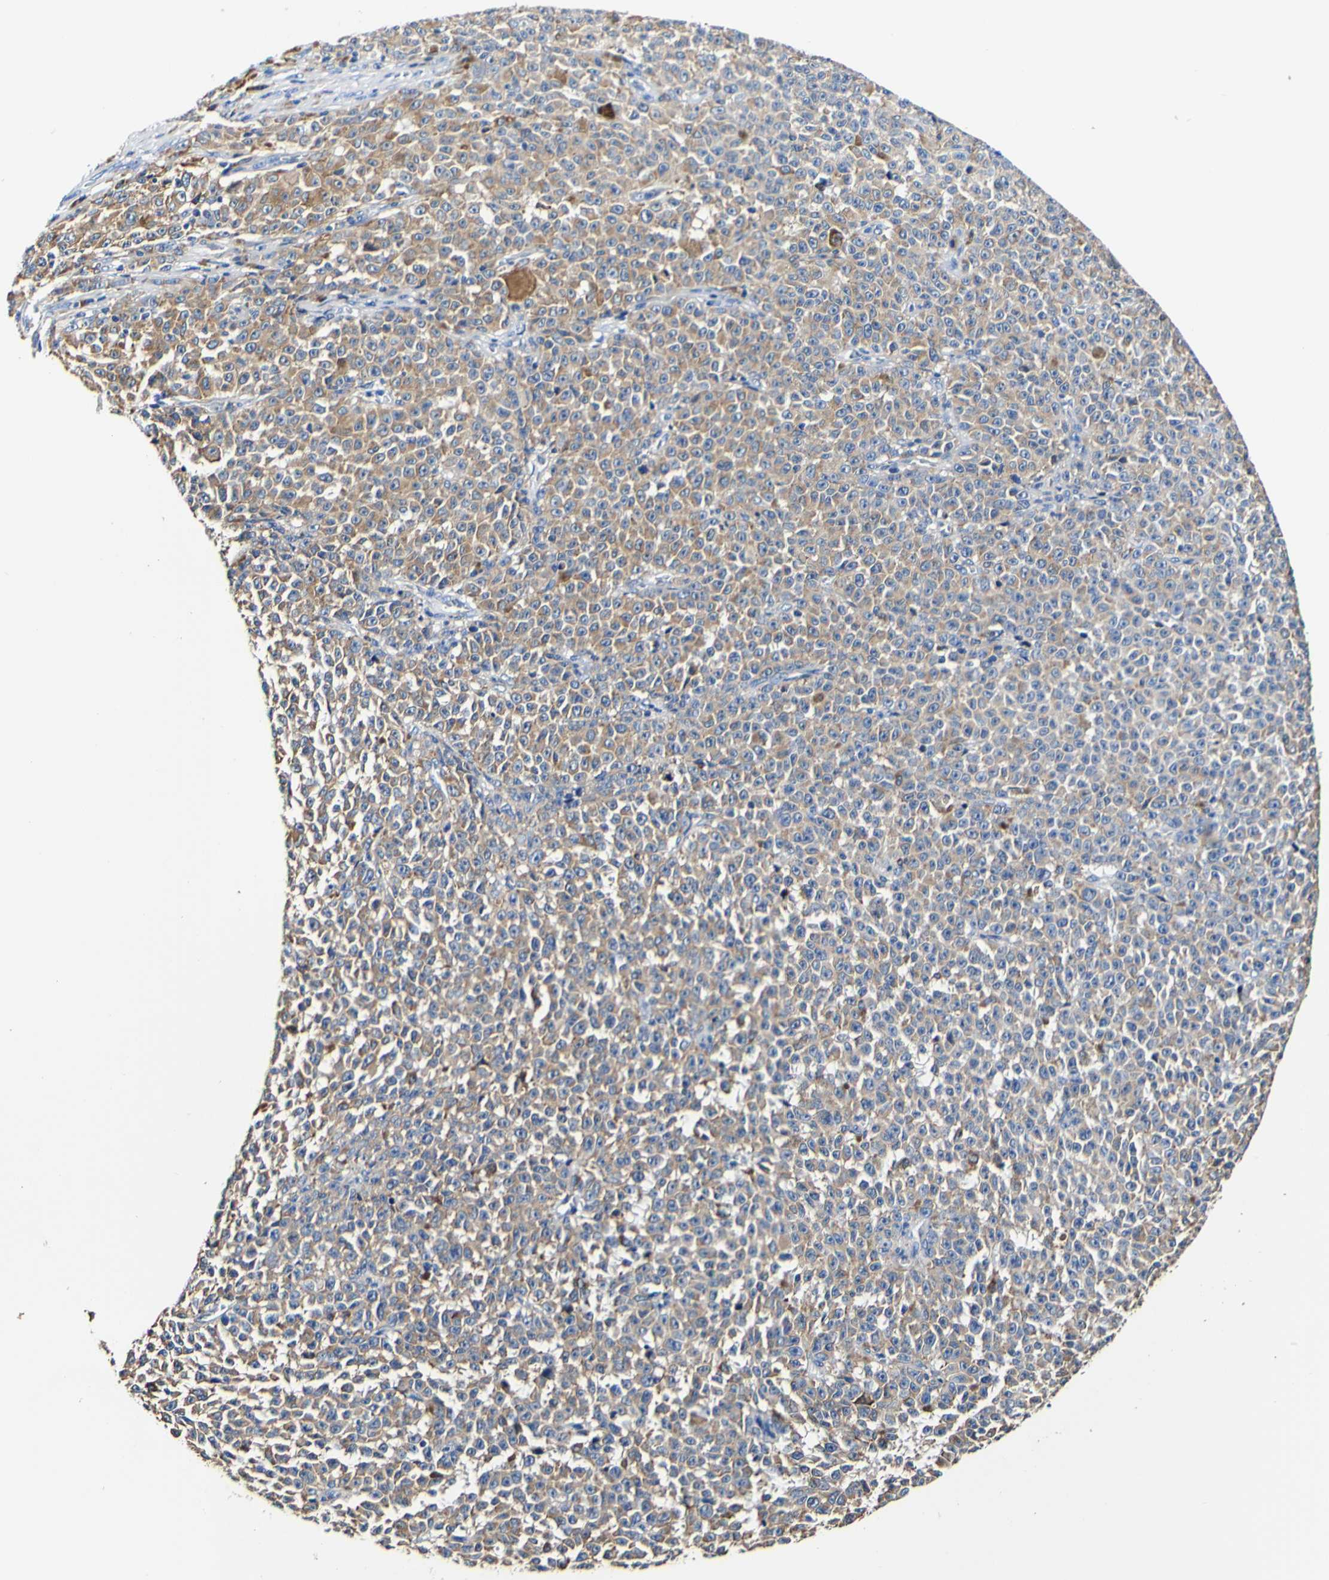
{"staining": {"intensity": "weak", "quantity": ">75%", "location": "cytoplasmic/membranous"}, "tissue": "melanoma", "cell_type": "Tumor cells", "image_type": "cancer", "snomed": [{"axis": "morphology", "description": "Malignant melanoma, NOS"}, {"axis": "topography", "description": "Skin"}], "caption": "Human melanoma stained with a protein marker demonstrates weak staining in tumor cells.", "gene": "P4HB", "patient": {"sex": "female", "age": 82}}